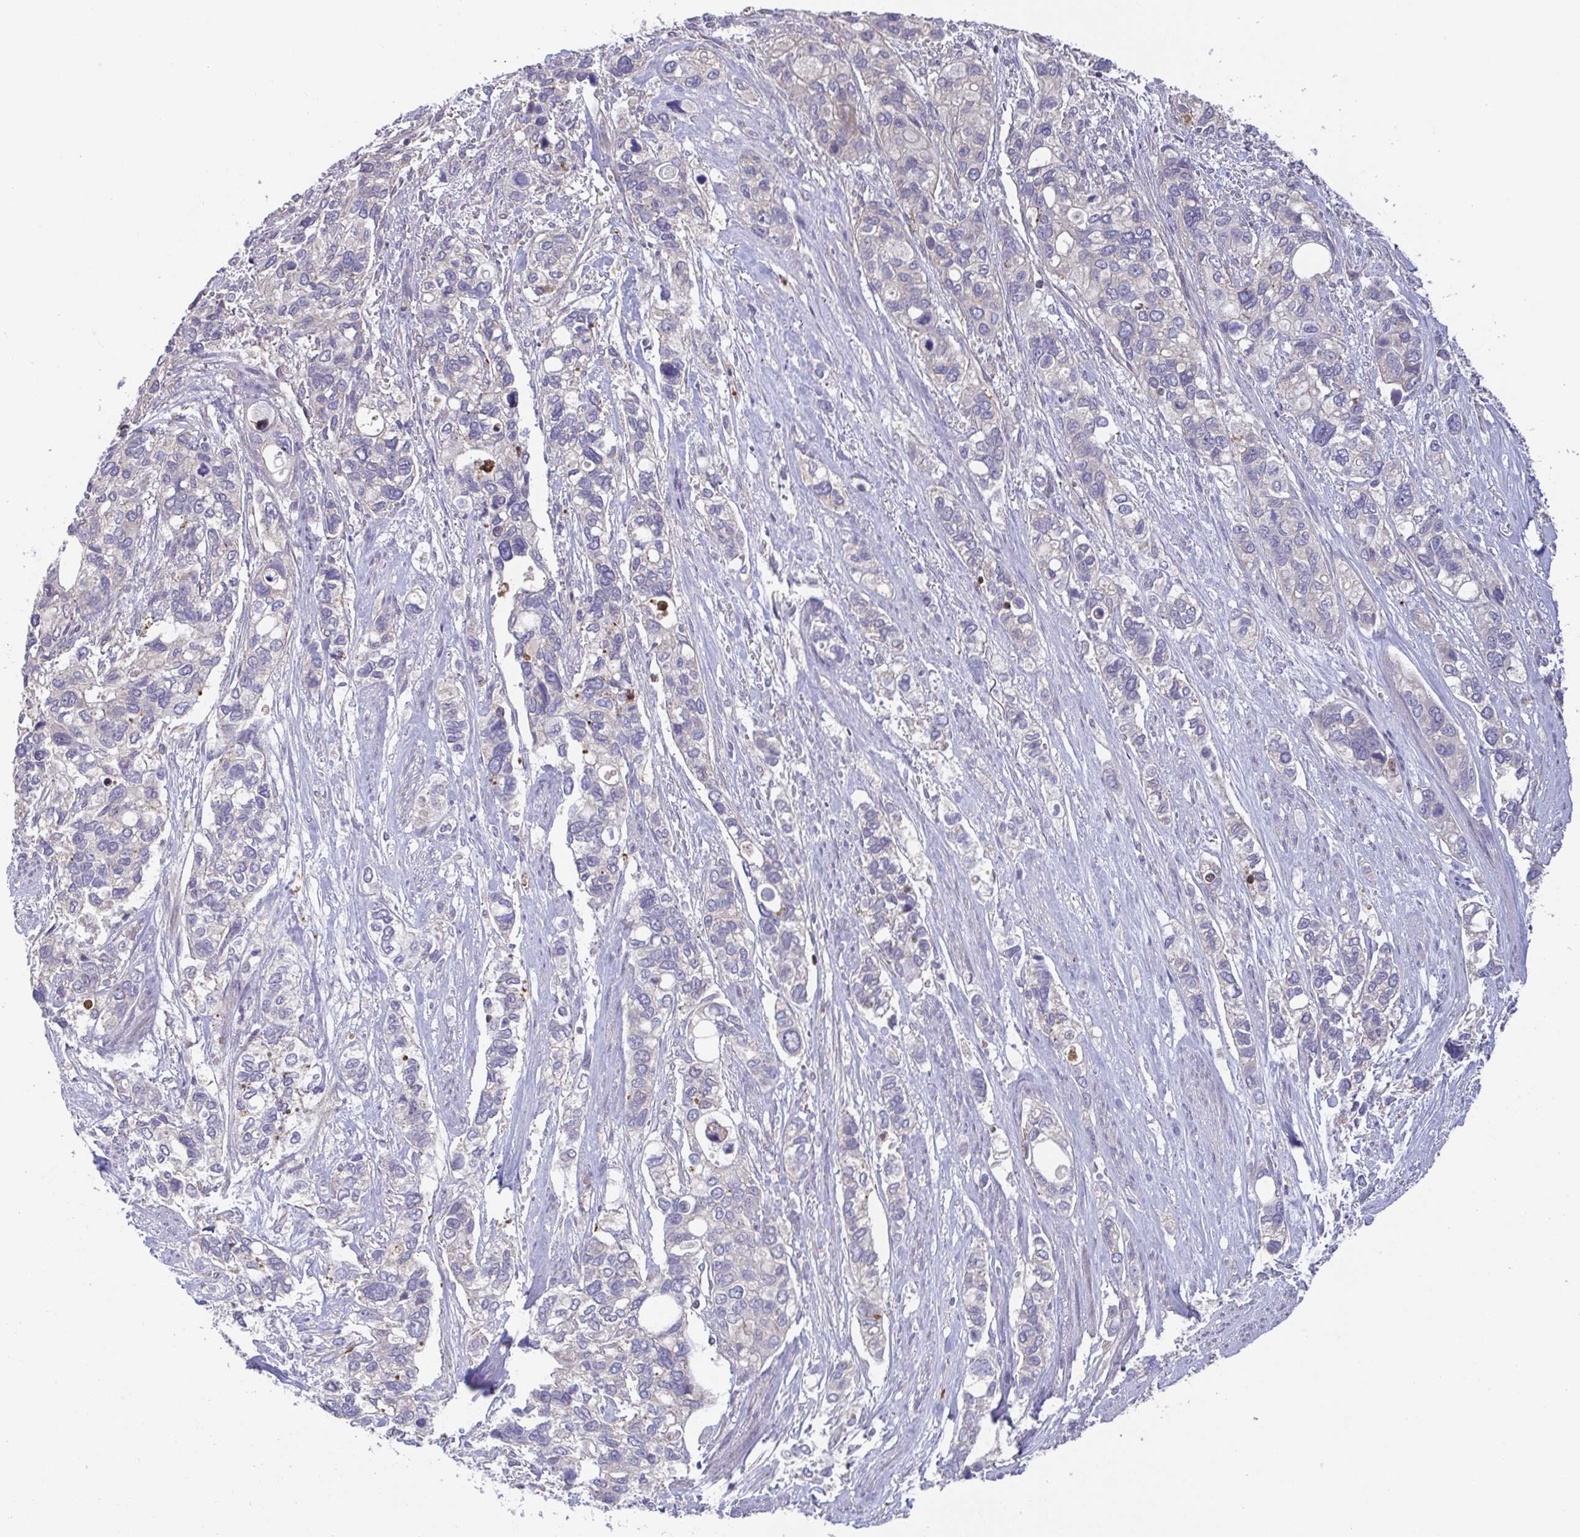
{"staining": {"intensity": "negative", "quantity": "none", "location": "none"}, "tissue": "stomach cancer", "cell_type": "Tumor cells", "image_type": "cancer", "snomed": [{"axis": "morphology", "description": "Adenocarcinoma, NOS"}, {"axis": "topography", "description": "Stomach, upper"}], "caption": "Adenocarcinoma (stomach) was stained to show a protein in brown. There is no significant expression in tumor cells.", "gene": "OSBPL7", "patient": {"sex": "female", "age": 81}}